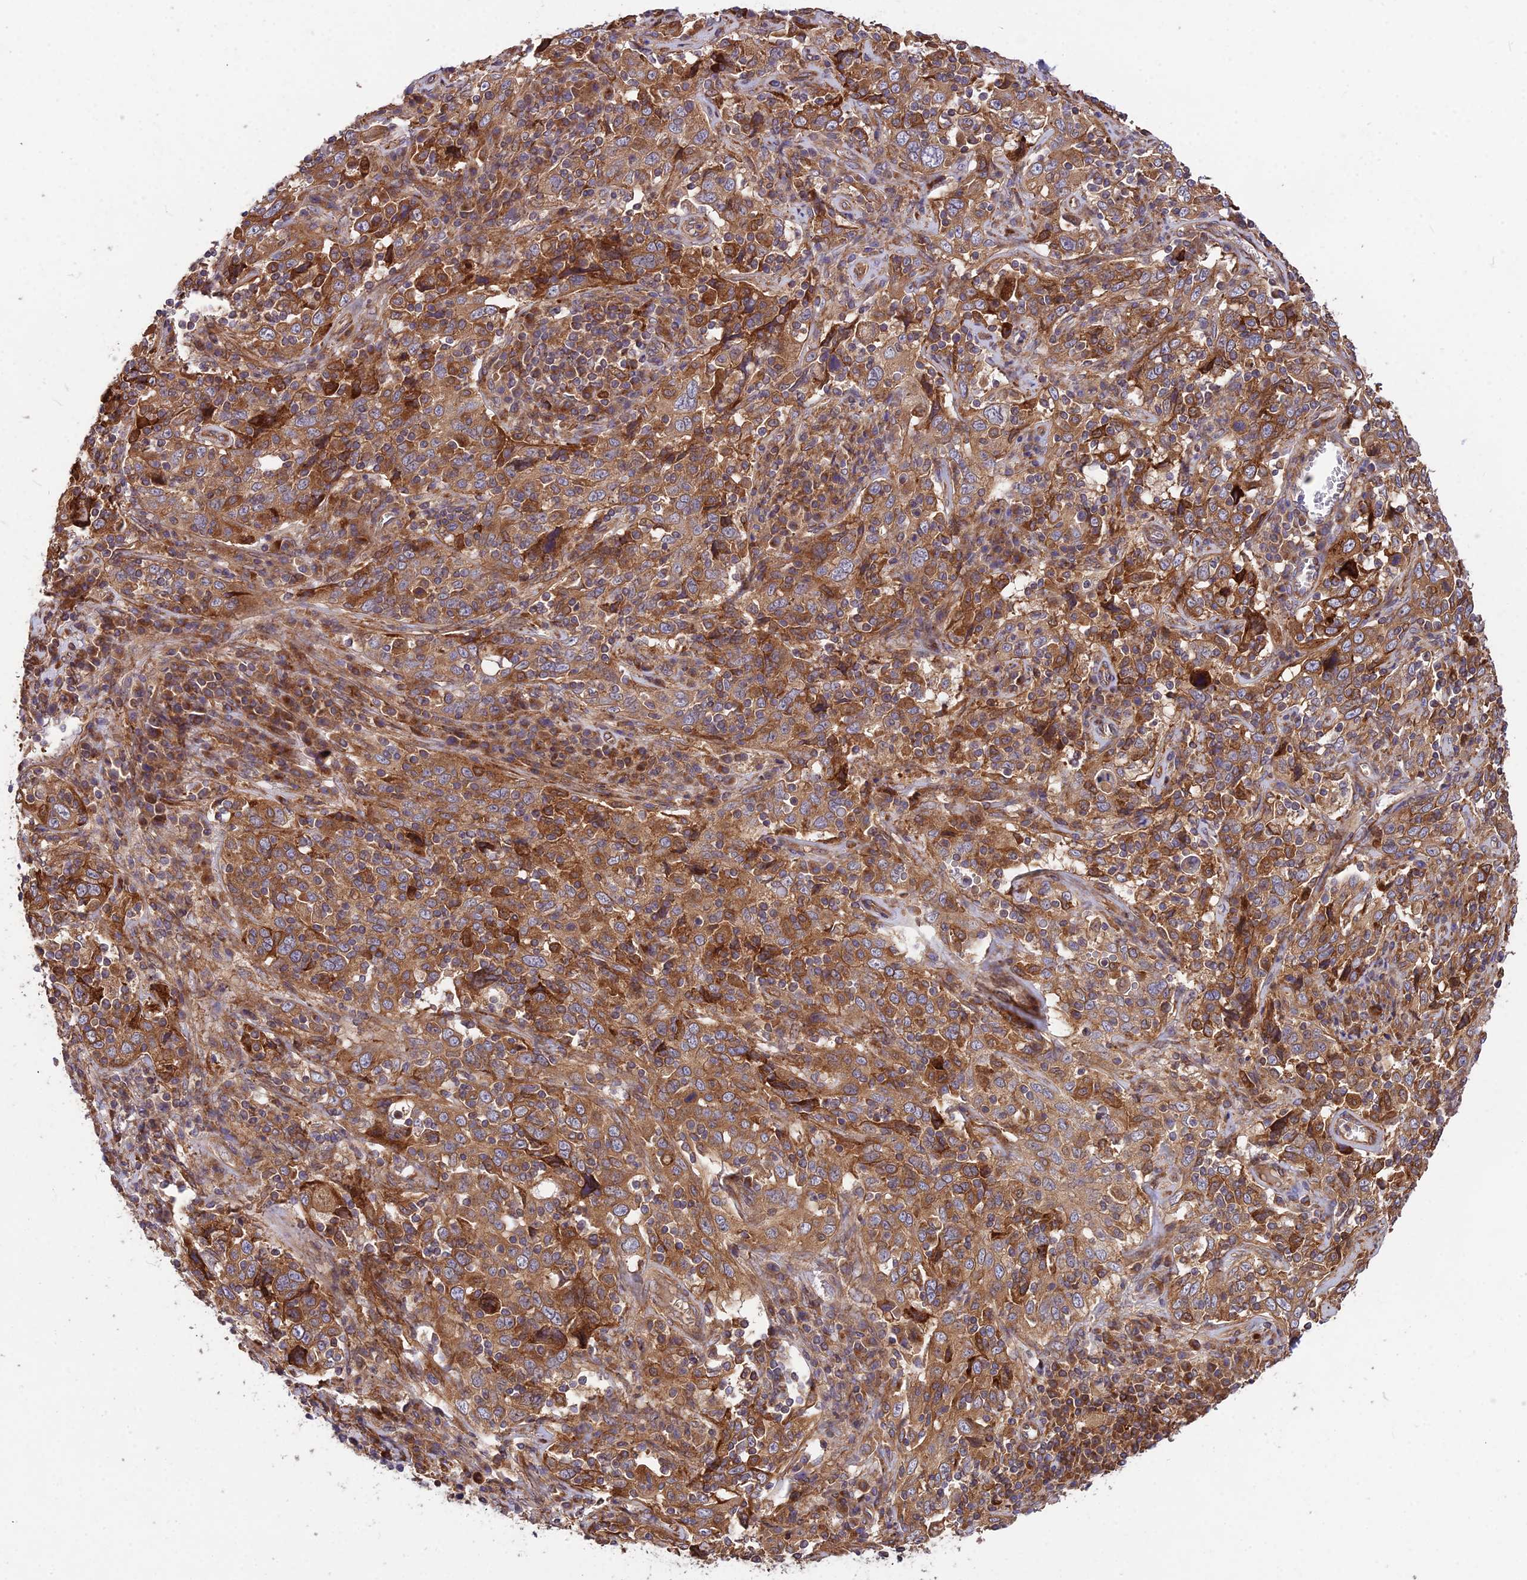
{"staining": {"intensity": "strong", "quantity": ">75%", "location": "cytoplasmic/membranous"}, "tissue": "cervical cancer", "cell_type": "Tumor cells", "image_type": "cancer", "snomed": [{"axis": "morphology", "description": "Squamous cell carcinoma, NOS"}, {"axis": "topography", "description": "Cervix"}], "caption": "Squamous cell carcinoma (cervical) was stained to show a protein in brown. There is high levels of strong cytoplasmic/membranous positivity in about >75% of tumor cells.", "gene": "ROCK1", "patient": {"sex": "female", "age": 46}}